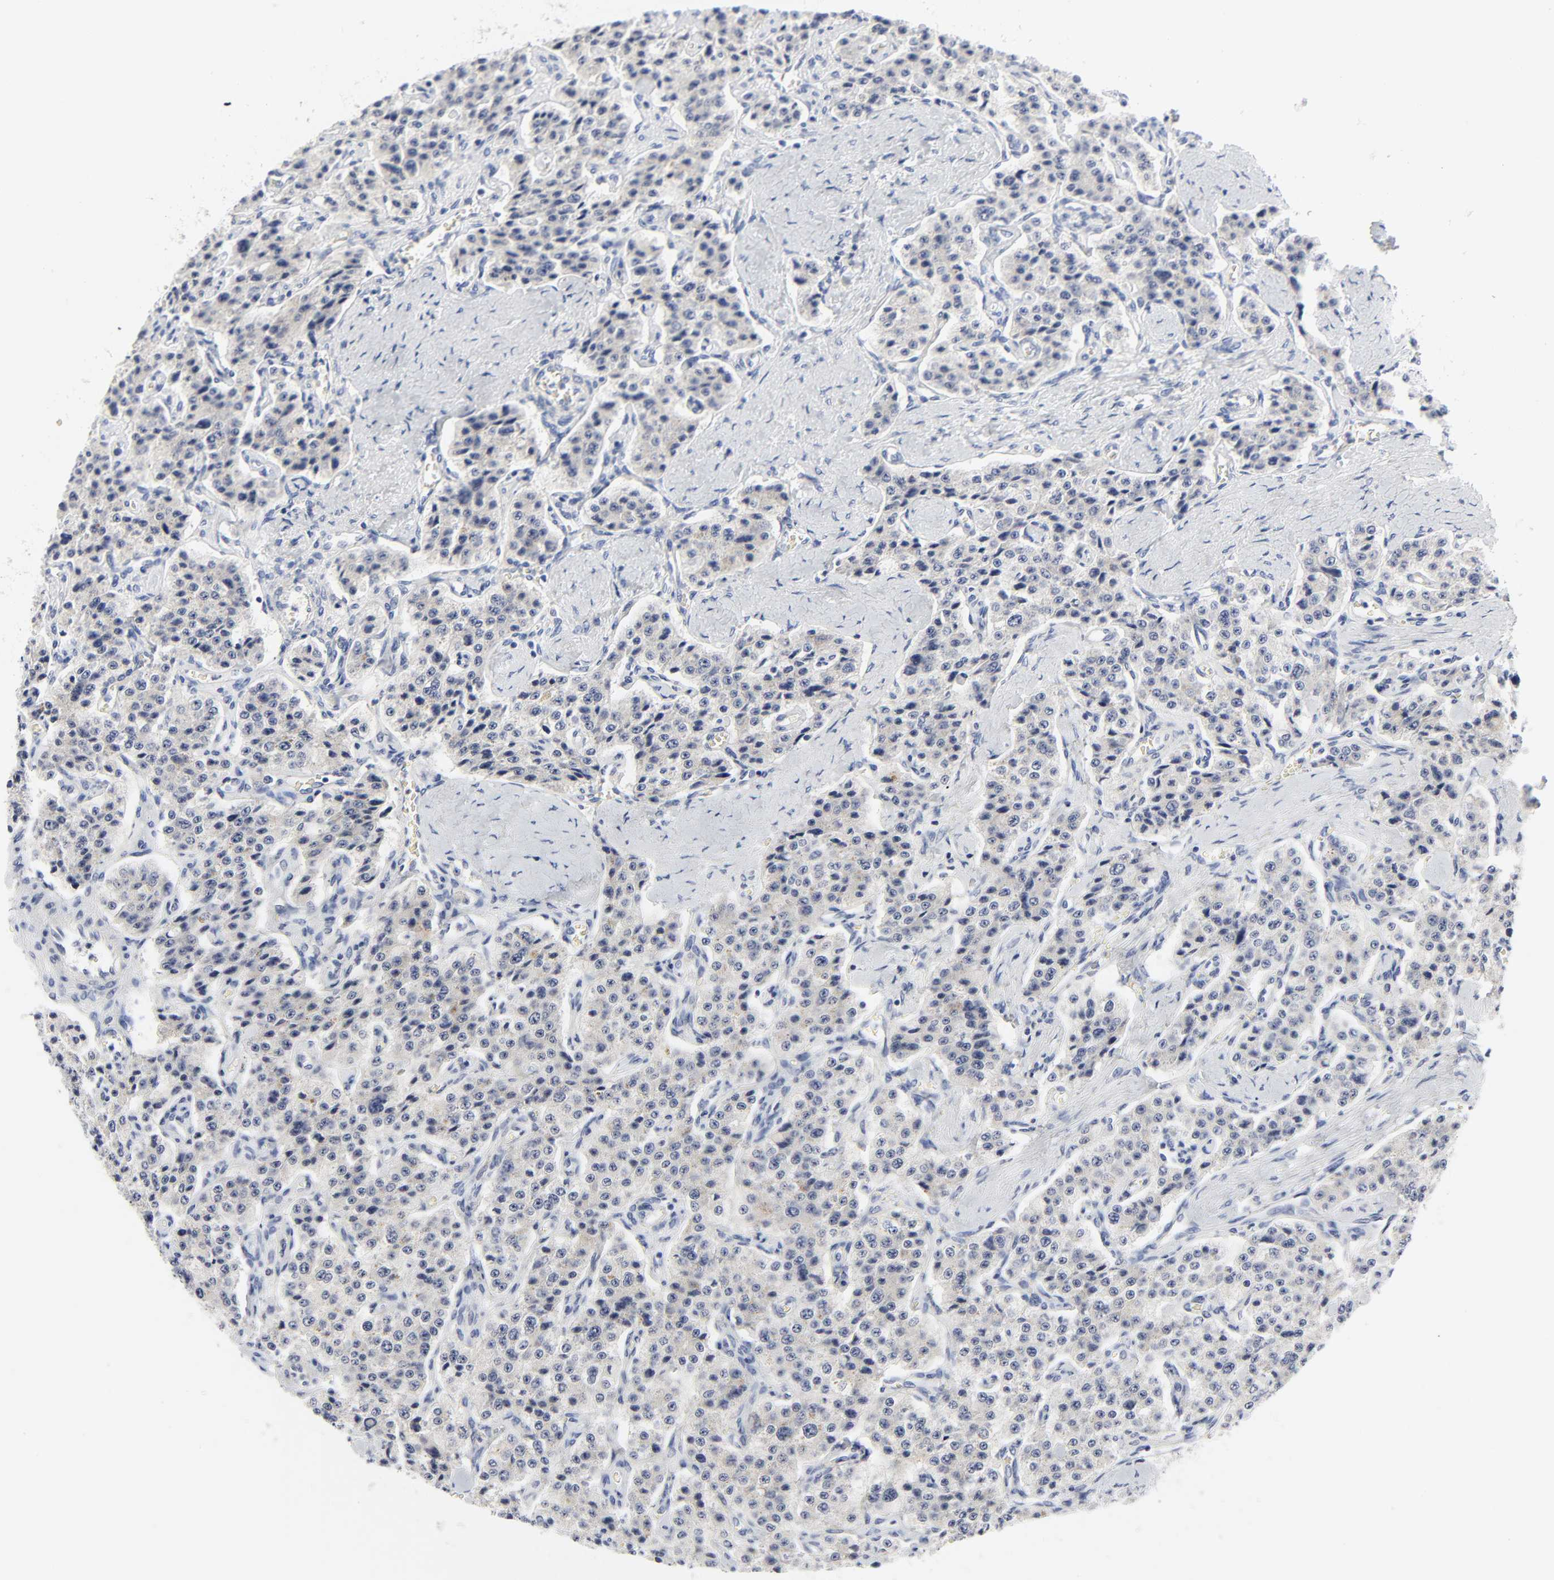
{"staining": {"intensity": "weak", "quantity": "25%-75%", "location": "cytoplasmic/membranous"}, "tissue": "carcinoid", "cell_type": "Tumor cells", "image_type": "cancer", "snomed": [{"axis": "morphology", "description": "Carcinoid, malignant, NOS"}, {"axis": "topography", "description": "Small intestine"}], "caption": "A histopathology image showing weak cytoplasmic/membranous staining in about 25%-75% of tumor cells in carcinoid (malignant), as visualized by brown immunohistochemical staining.", "gene": "CLEC4G", "patient": {"sex": "male", "age": 52}}